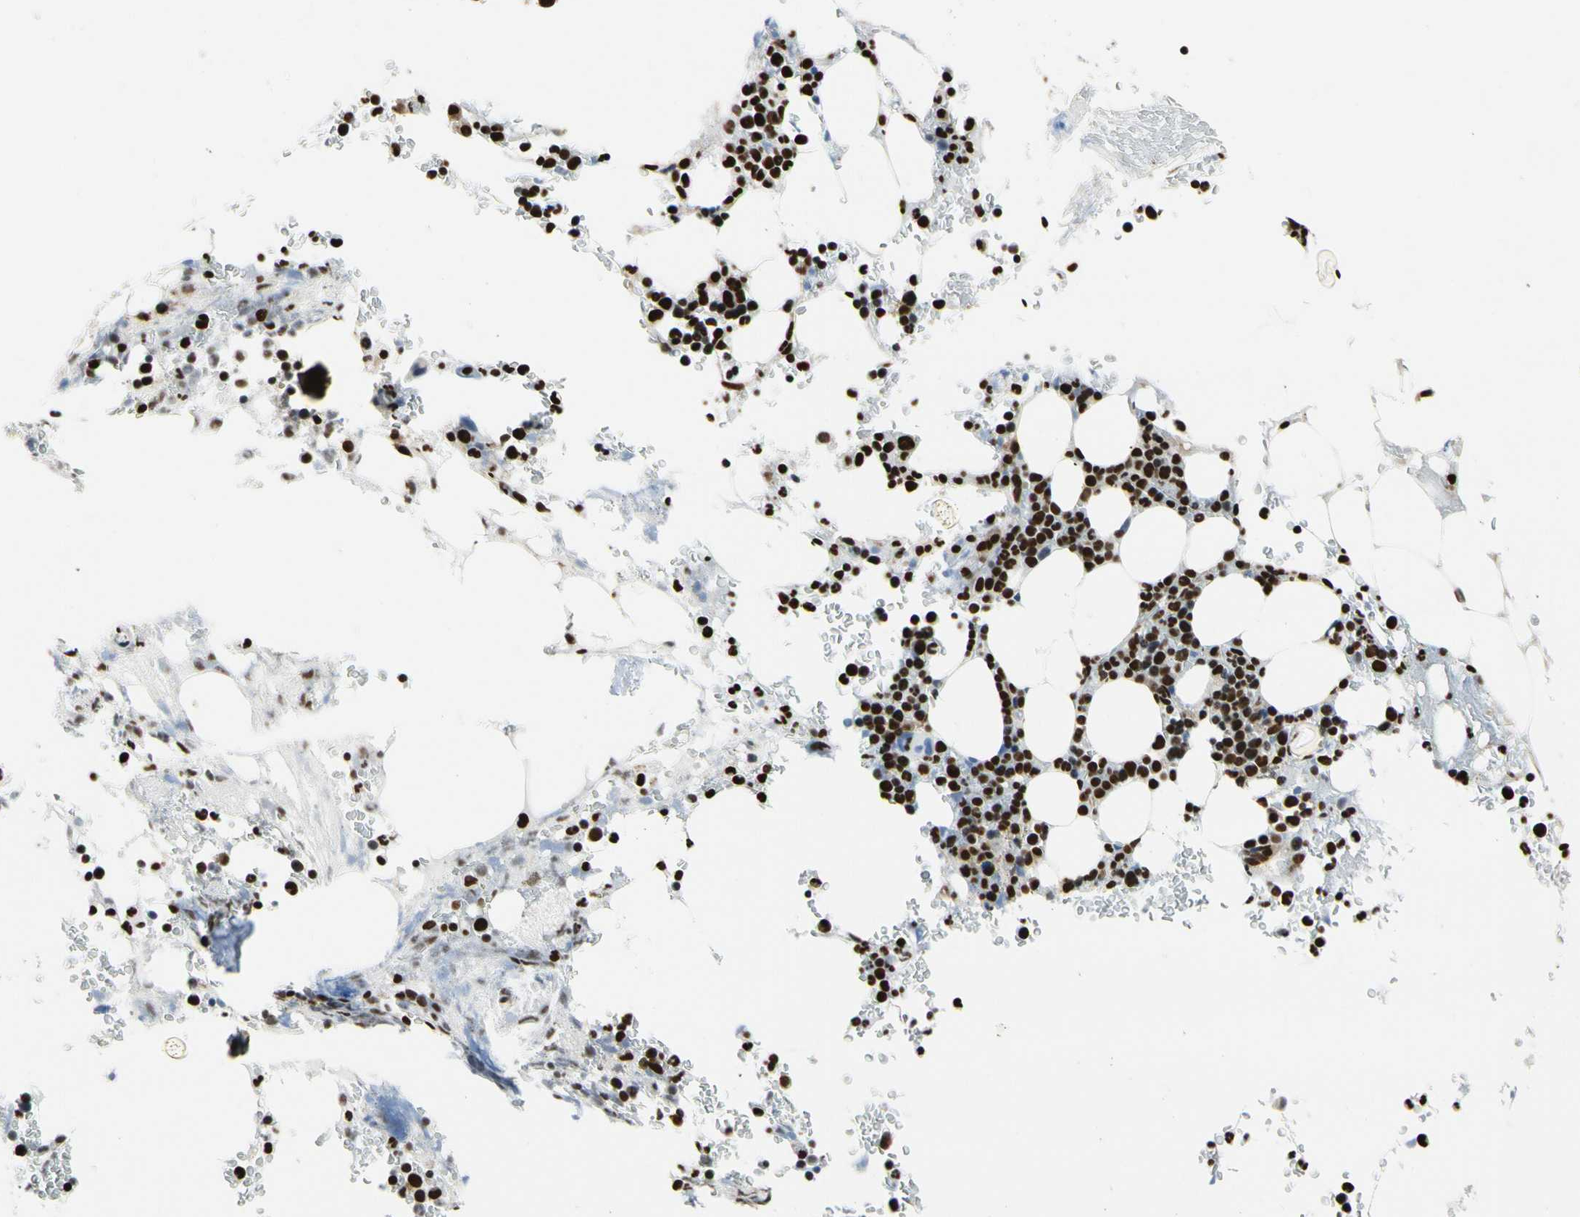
{"staining": {"intensity": "strong", "quantity": ">75%", "location": "nuclear"}, "tissue": "bone marrow", "cell_type": "Hematopoietic cells", "image_type": "normal", "snomed": [{"axis": "morphology", "description": "Normal tissue, NOS"}, {"axis": "topography", "description": "Bone marrow"}], "caption": "Protein staining of normal bone marrow reveals strong nuclear positivity in approximately >75% of hematopoietic cells.", "gene": "HNRNPK", "patient": {"sex": "female", "age": 73}}